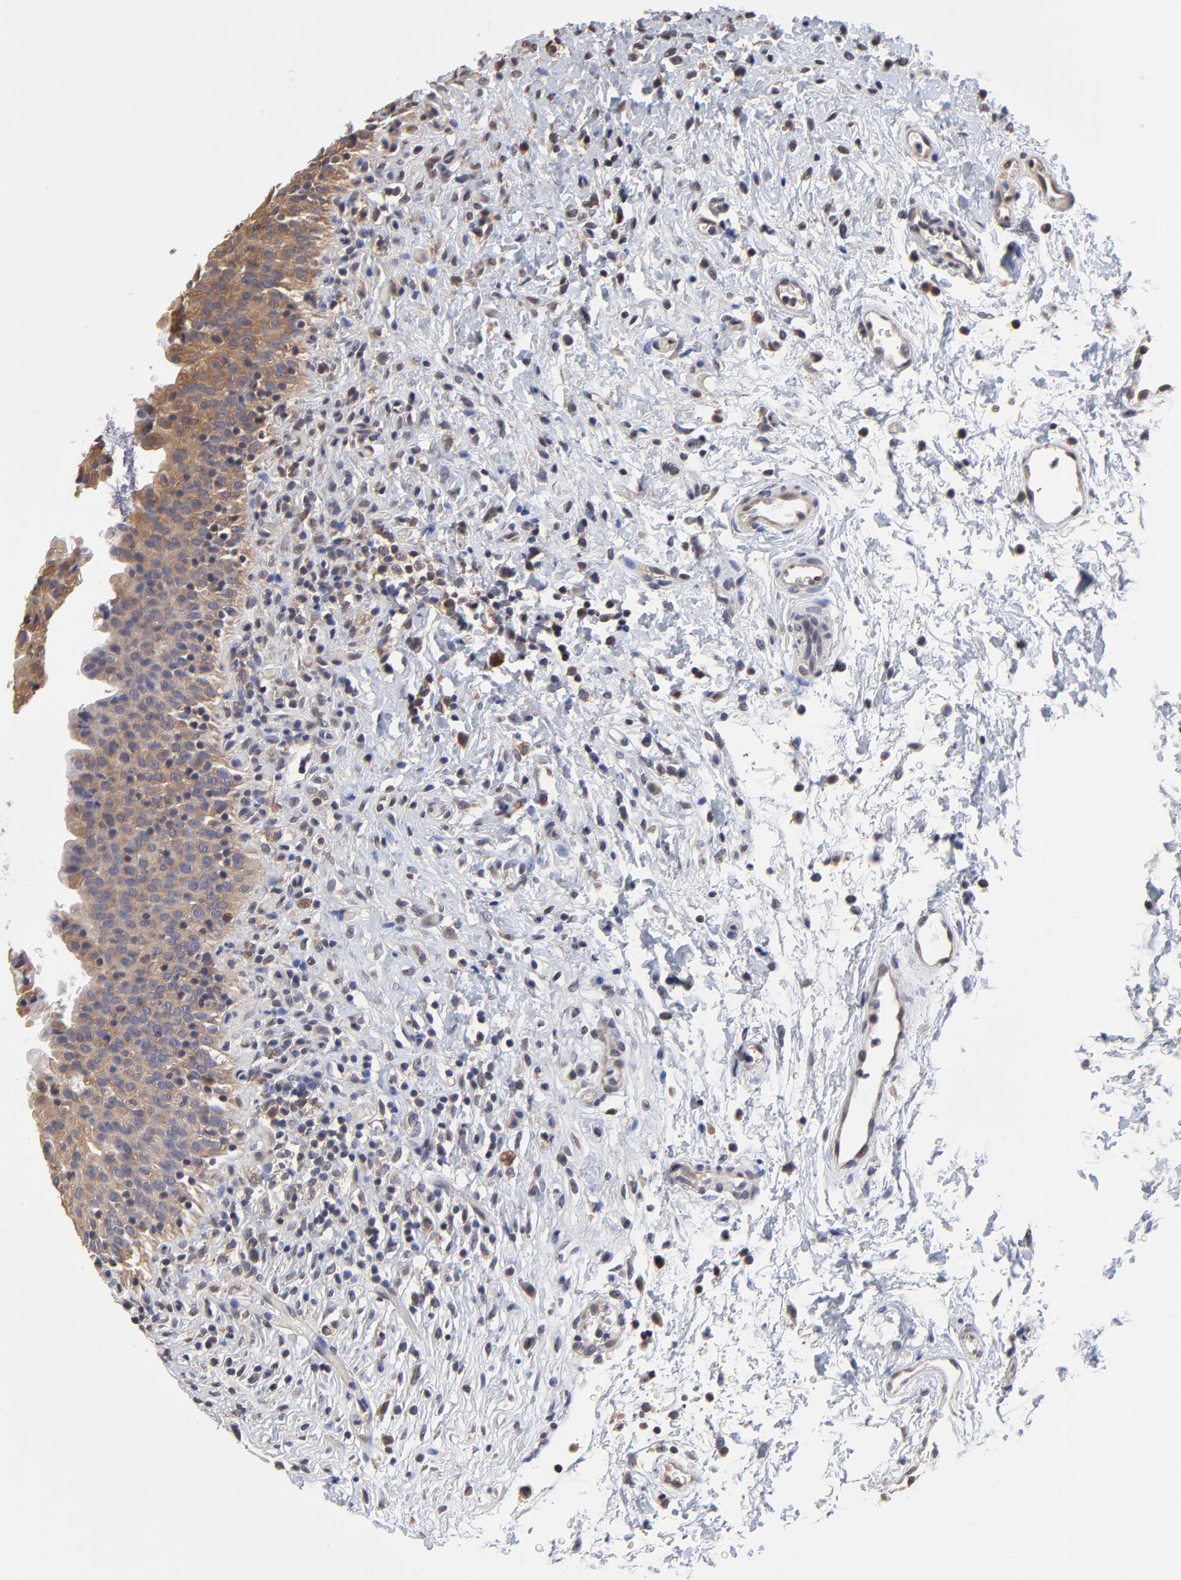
{"staining": {"intensity": "moderate", "quantity": ">75%", "location": "cytoplasmic/membranous"}, "tissue": "urinary bladder", "cell_type": "Urothelial cells", "image_type": "normal", "snomed": [{"axis": "morphology", "description": "Normal tissue, NOS"}, {"axis": "topography", "description": "Urinary bladder"}], "caption": "This micrograph demonstrates IHC staining of benign human urinary bladder, with medium moderate cytoplasmic/membranous expression in approximately >75% of urothelial cells.", "gene": "CCT2", "patient": {"sex": "male", "age": 51}}